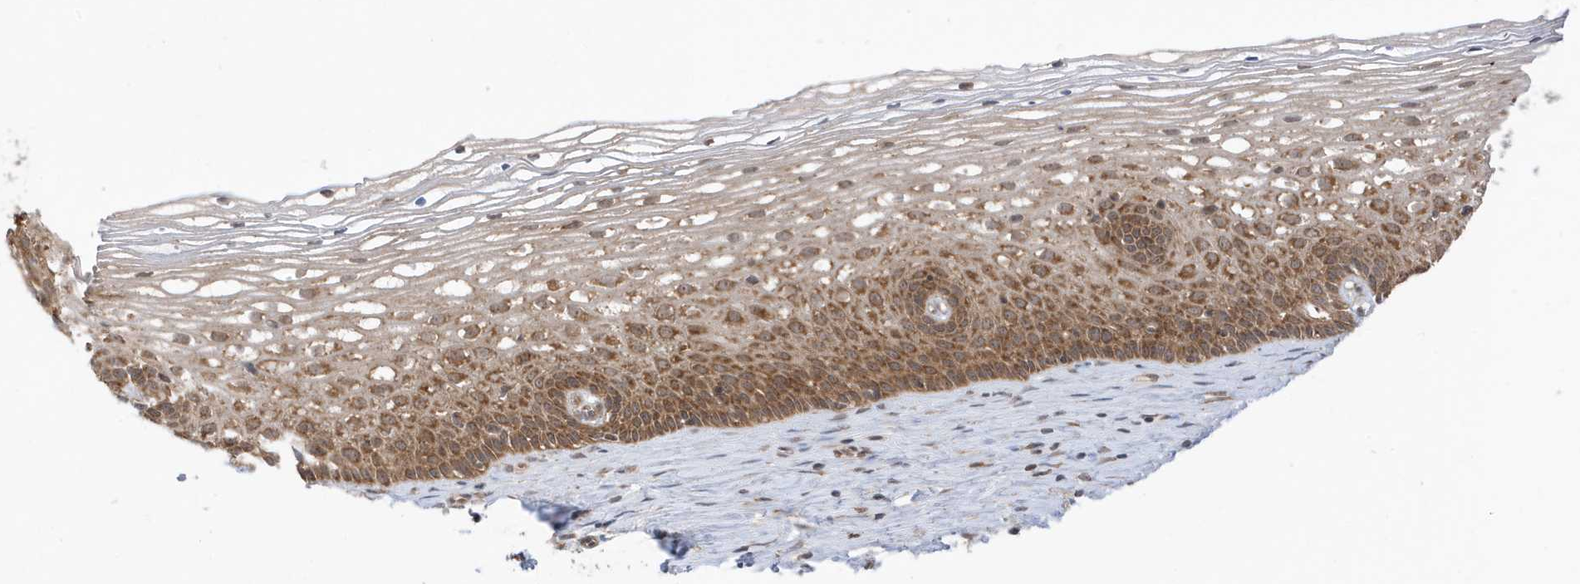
{"staining": {"intensity": "weak", "quantity": ">75%", "location": "cytoplasmic/membranous"}, "tissue": "cervix", "cell_type": "Glandular cells", "image_type": "normal", "snomed": [{"axis": "morphology", "description": "Normal tissue, NOS"}, {"axis": "topography", "description": "Cervix"}], "caption": "Brown immunohistochemical staining in normal human cervix shows weak cytoplasmic/membranous positivity in about >75% of glandular cells. Using DAB (3,3'-diaminobenzidine) (brown) and hematoxylin (blue) stains, captured at high magnification using brightfield microscopy.", "gene": "DHX36", "patient": {"sex": "female", "age": 33}}